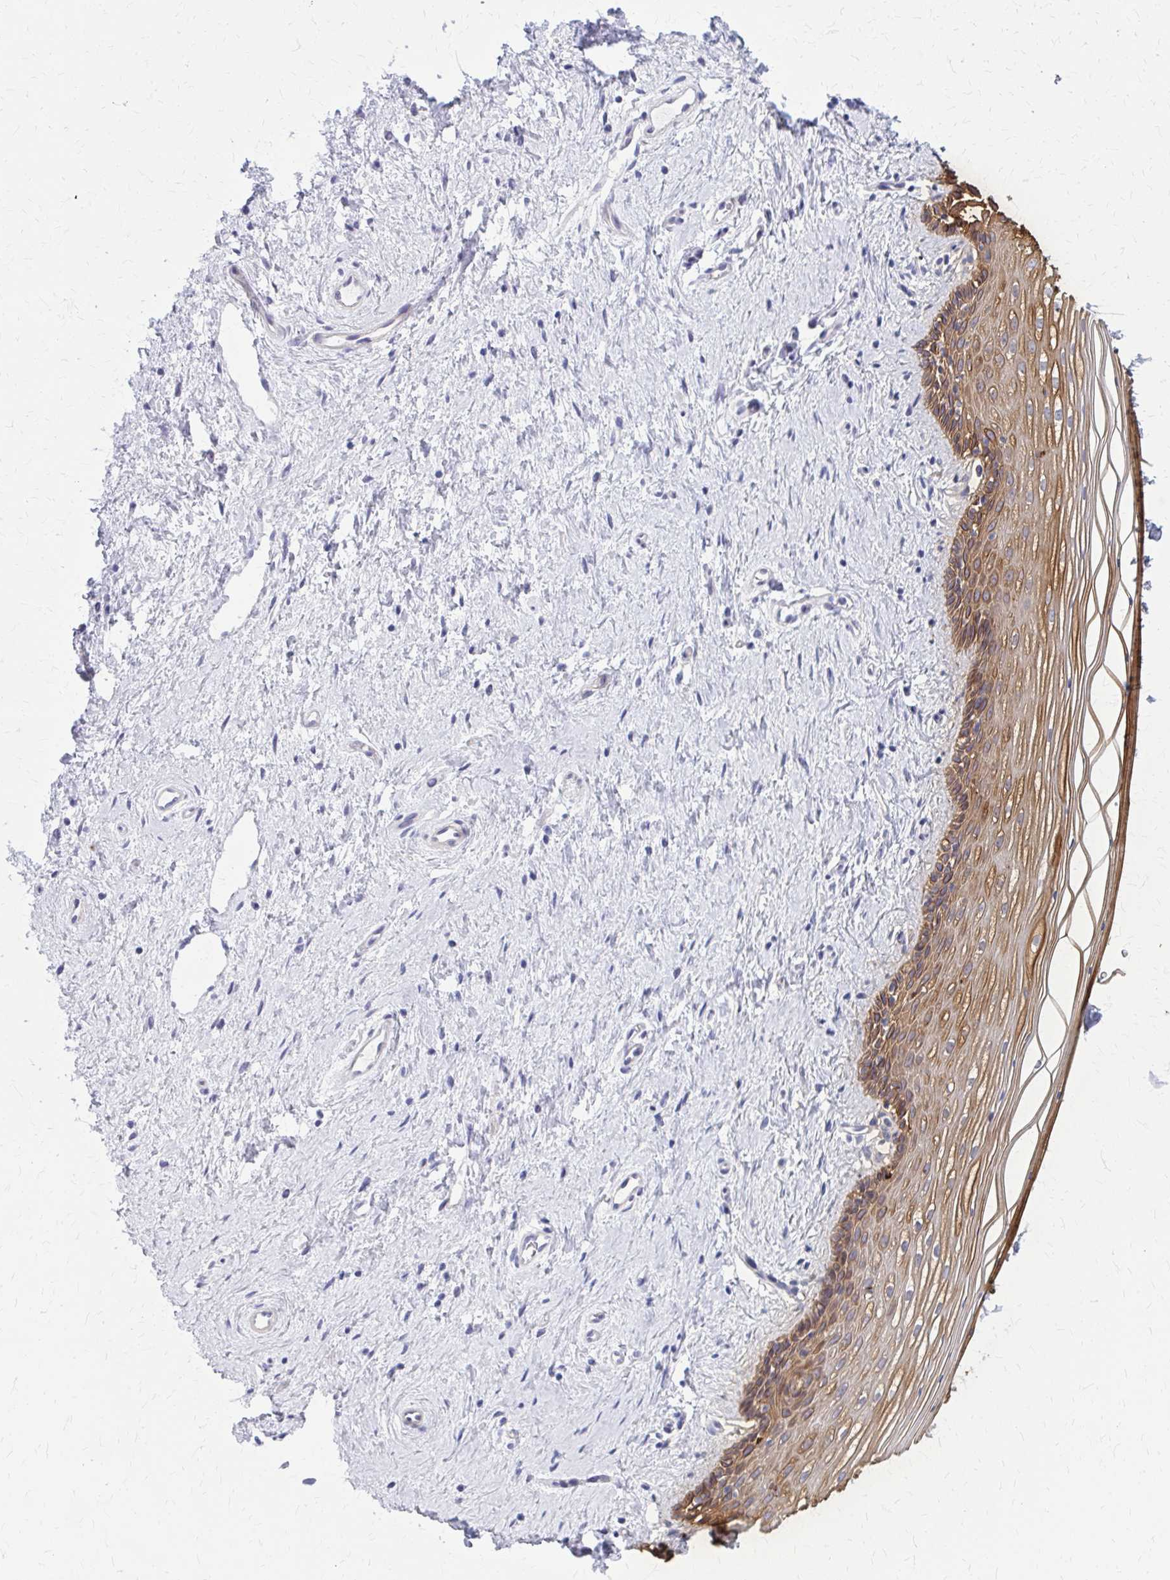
{"staining": {"intensity": "strong", "quantity": ">75%", "location": "cytoplasmic/membranous"}, "tissue": "vagina", "cell_type": "Squamous epithelial cells", "image_type": "normal", "snomed": [{"axis": "morphology", "description": "Normal tissue, NOS"}, {"axis": "topography", "description": "Vagina"}], "caption": "Immunohistochemical staining of benign human vagina displays strong cytoplasmic/membranous protein positivity in about >75% of squamous epithelial cells.", "gene": "GLYATL2", "patient": {"sex": "female", "age": 42}}